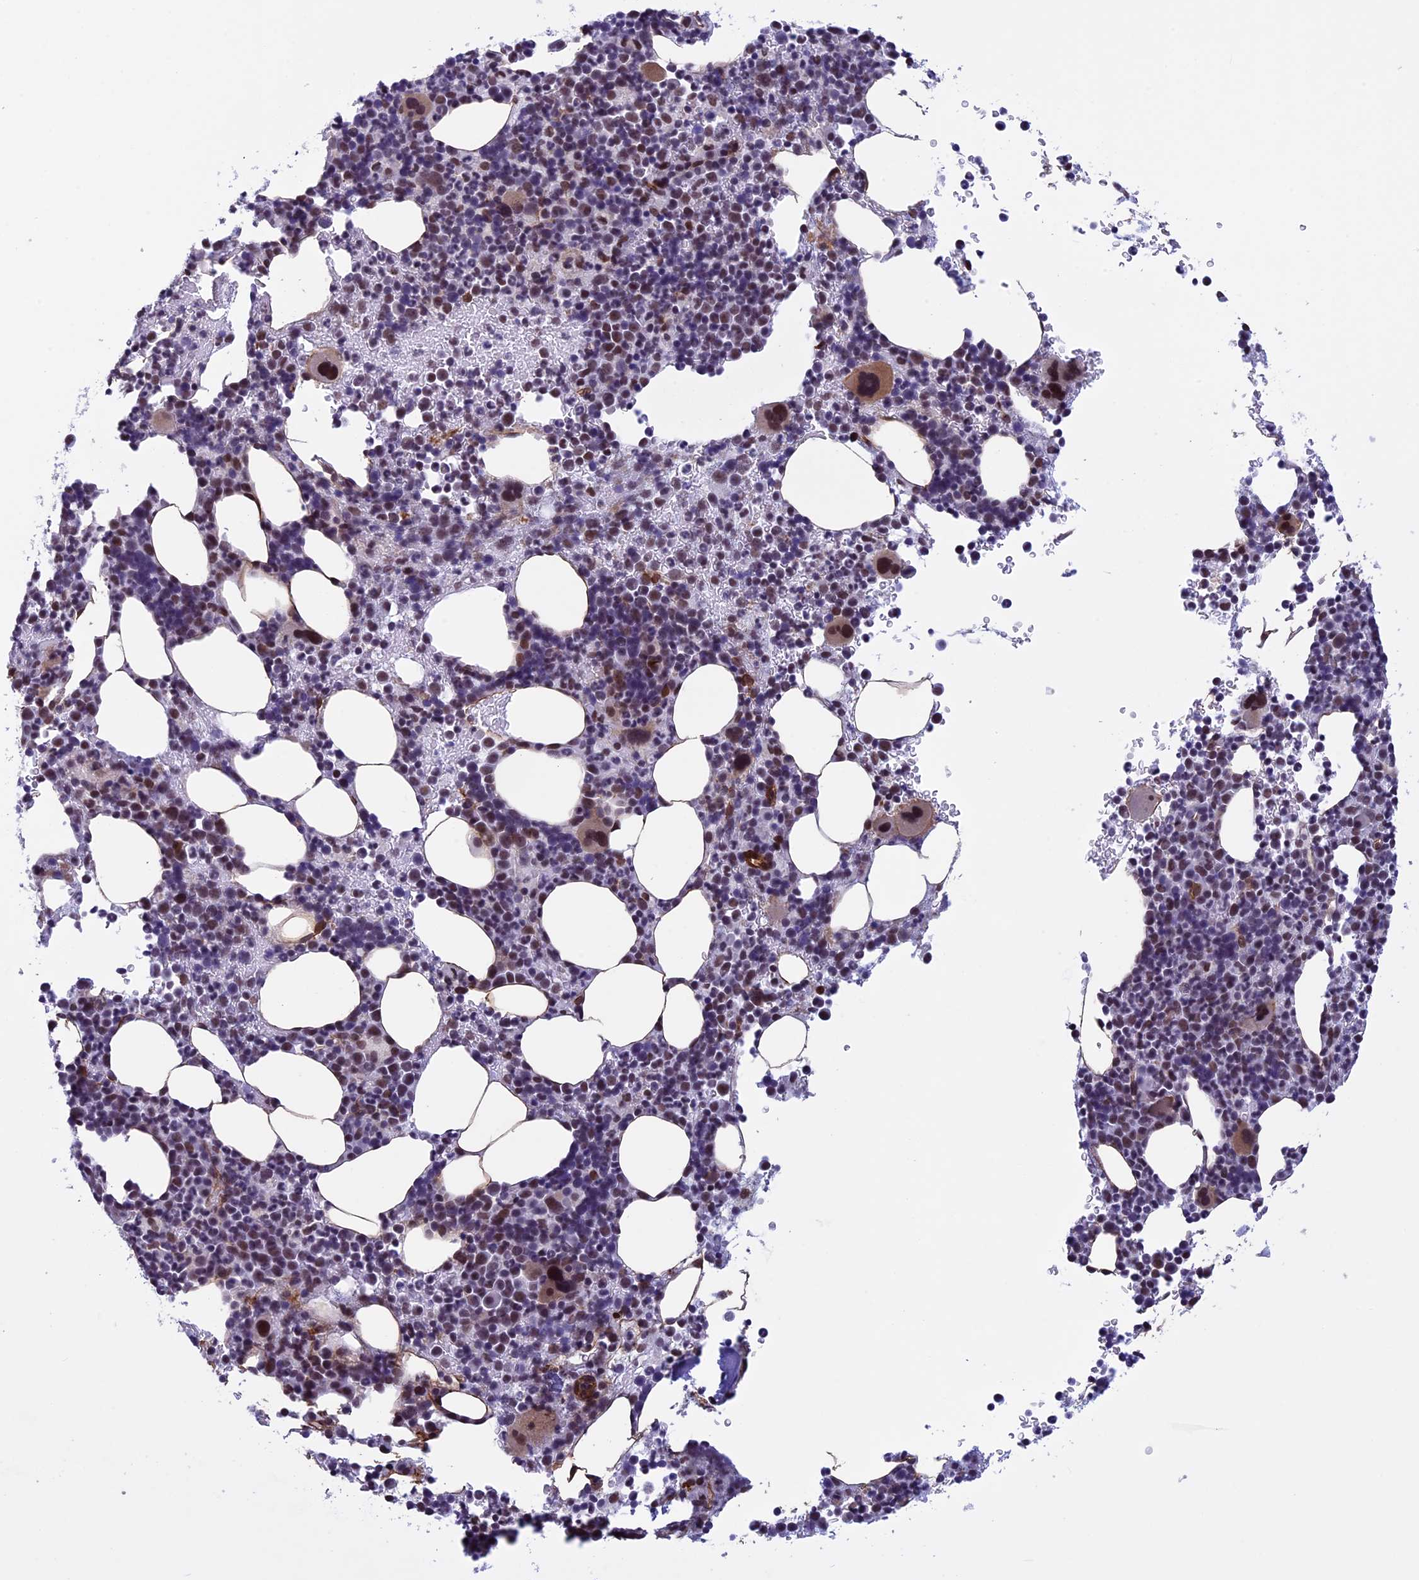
{"staining": {"intensity": "strong", "quantity": "<25%", "location": "nuclear"}, "tissue": "bone marrow", "cell_type": "Hematopoietic cells", "image_type": "normal", "snomed": [{"axis": "morphology", "description": "Normal tissue, NOS"}, {"axis": "topography", "description": "Bone marrow"}], "caption": "Protein analysis of normal bone marrow reveals strong nuclear expression in about <25% of hematopoietic cells.", "gene": "NIPBL", "patient": {"sex": "female", "age": 82}}